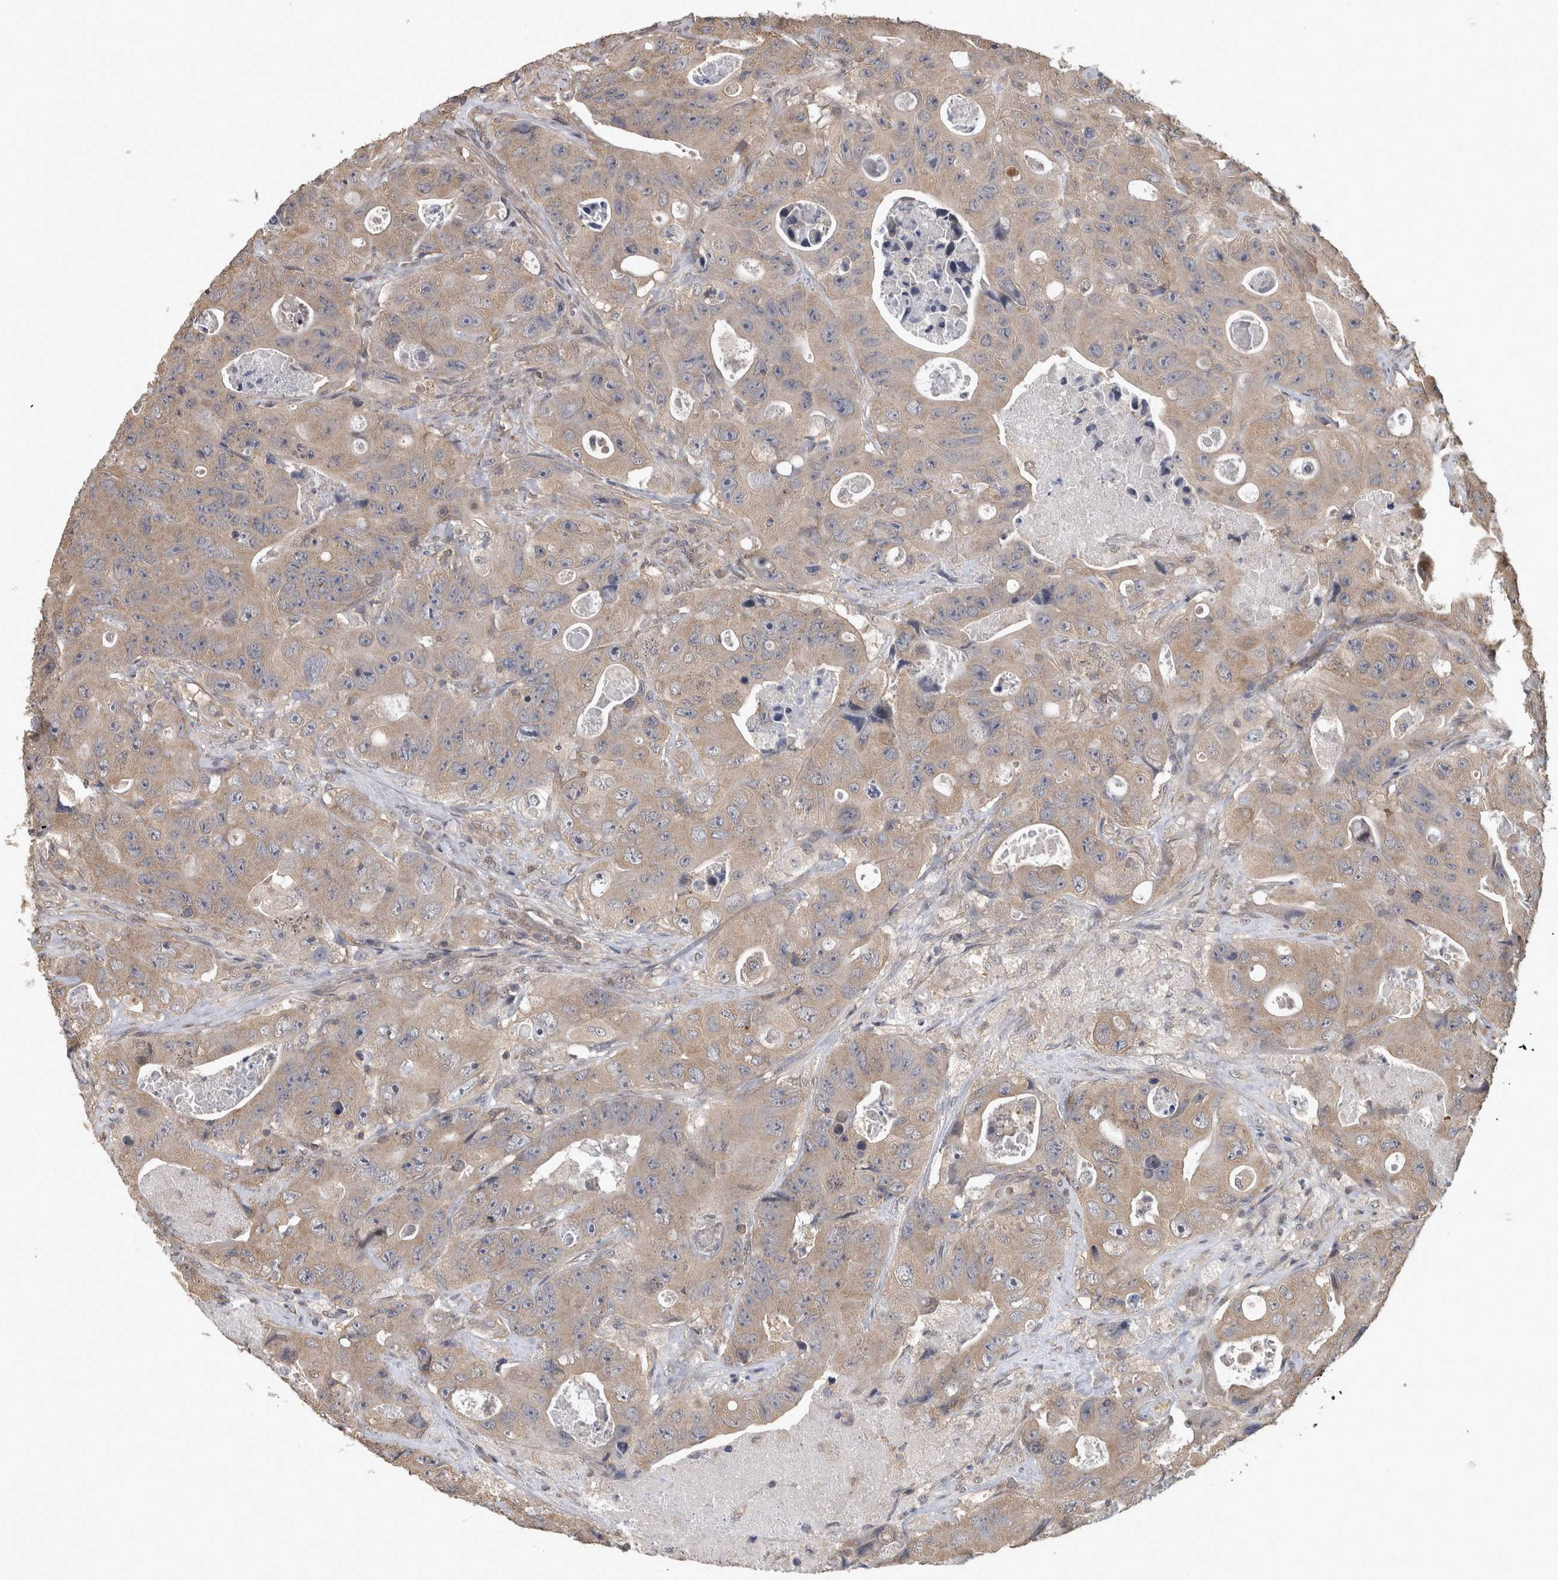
{"staining": {"intensity": "weak", "quantity": ">75%", "location": "cytoplasmic/membranous"}, "tissue": "colorectal cancer", "cell_type": "Tumor cells", "image_type": "cancer", "snomed": [{"axis": "morphology", "description": "Adenocarcinoma, NOS"}, {"axis": "topography", "description": "Colon"}], "caption": "Colorectal cancer (adenocarcinoma) stained with immunohistochemistry (IHC) demonstrates weak cytoplasmic/membranous staining in about >75% of tumor cells.", "gene": "ATXN2", "patient": {"sex": "female", "age": 46}}